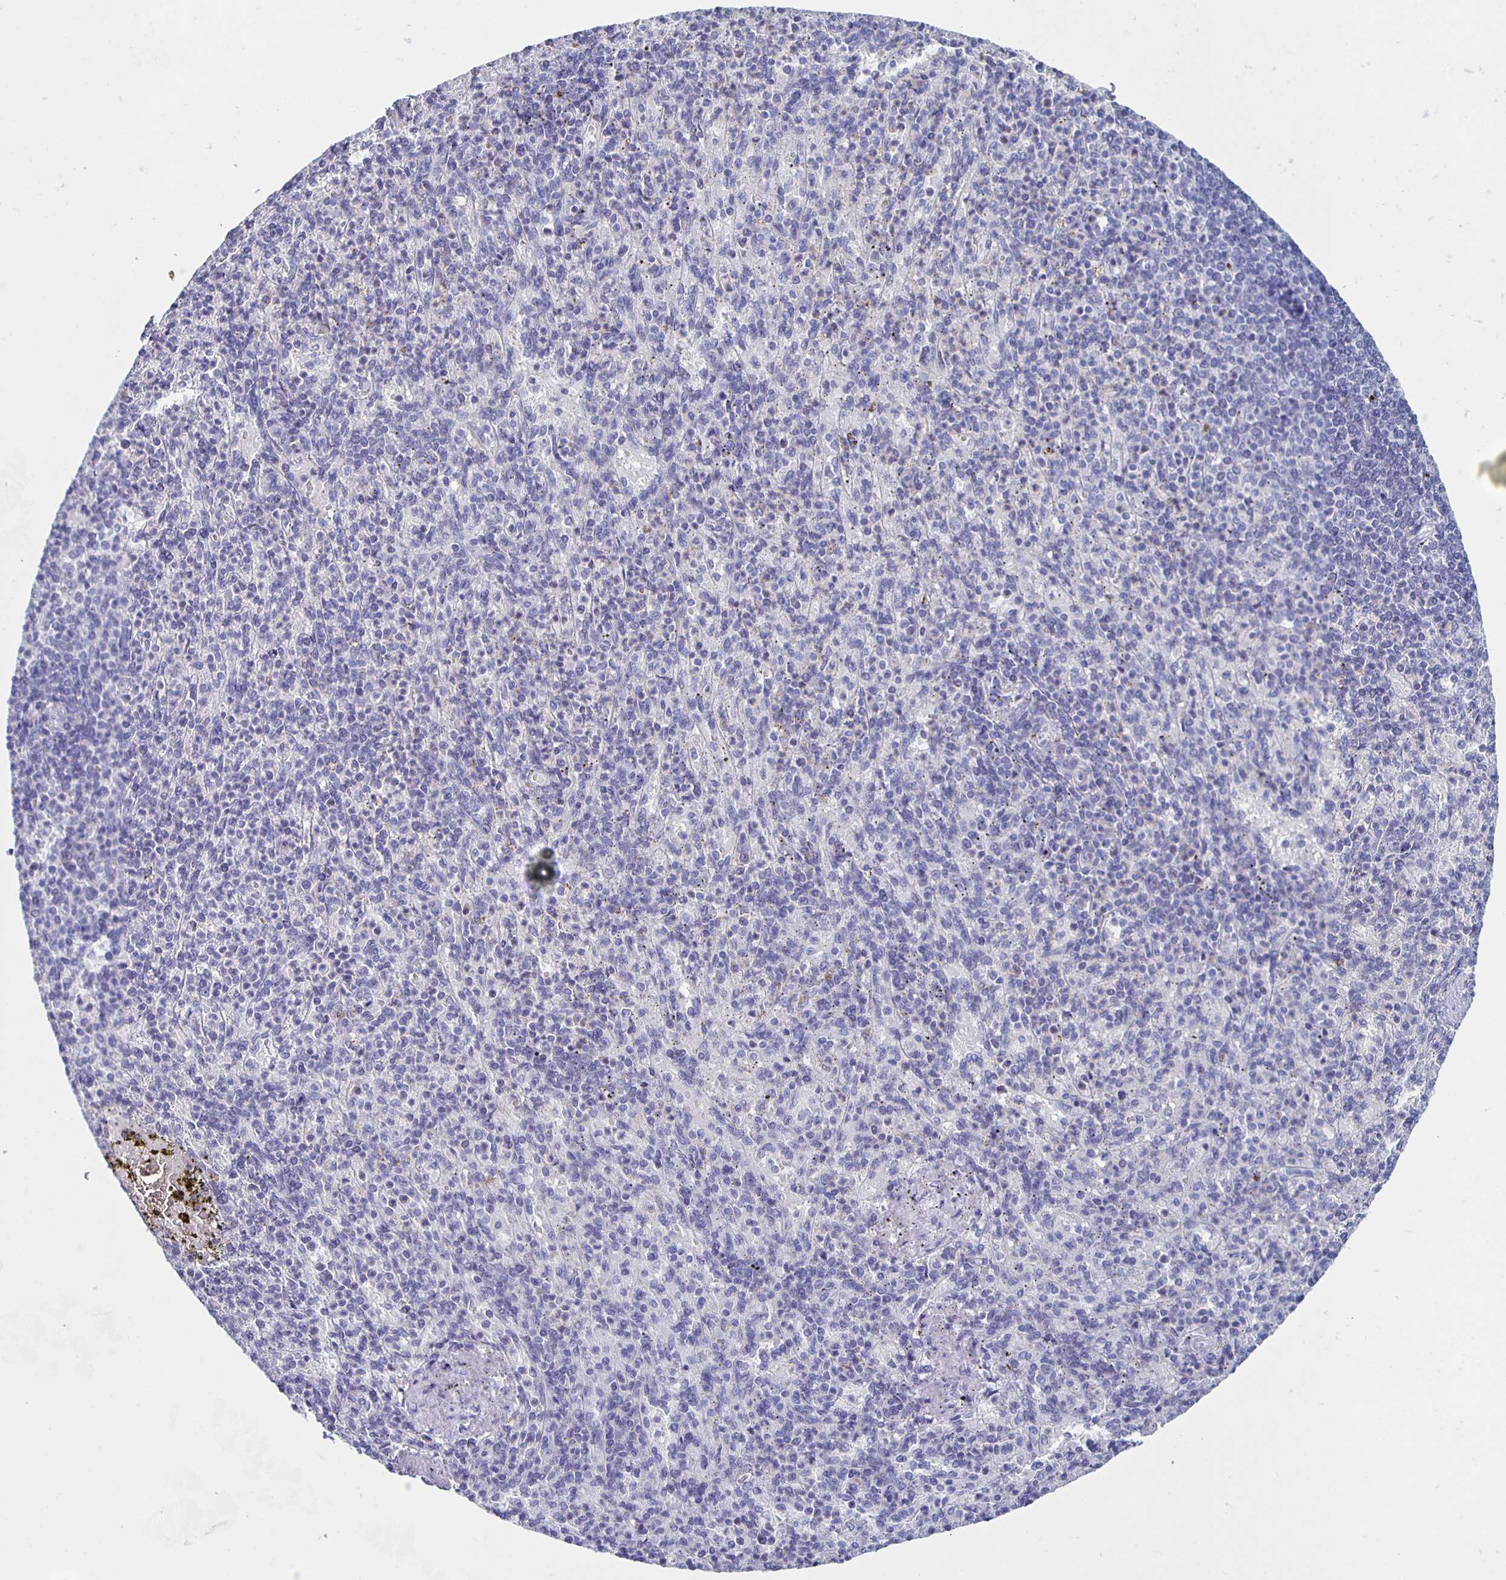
{"staining": {"intensity": "negative", "quantity": "none", "location": "none"}, "tissue": "spleen", "cell_type": "Cells in red pulp", "image_type": "normal", "snomed": [{"axis": "morphology", "description": "Normal tissue, NOS"}, {"axis": "topography", "description": "Spleen"}], "caption": "An image of human spleen is negative for staining in cells in red pulp.", "gene": "SLC34A2", "patient": {"sex": "female", "age": 74}}